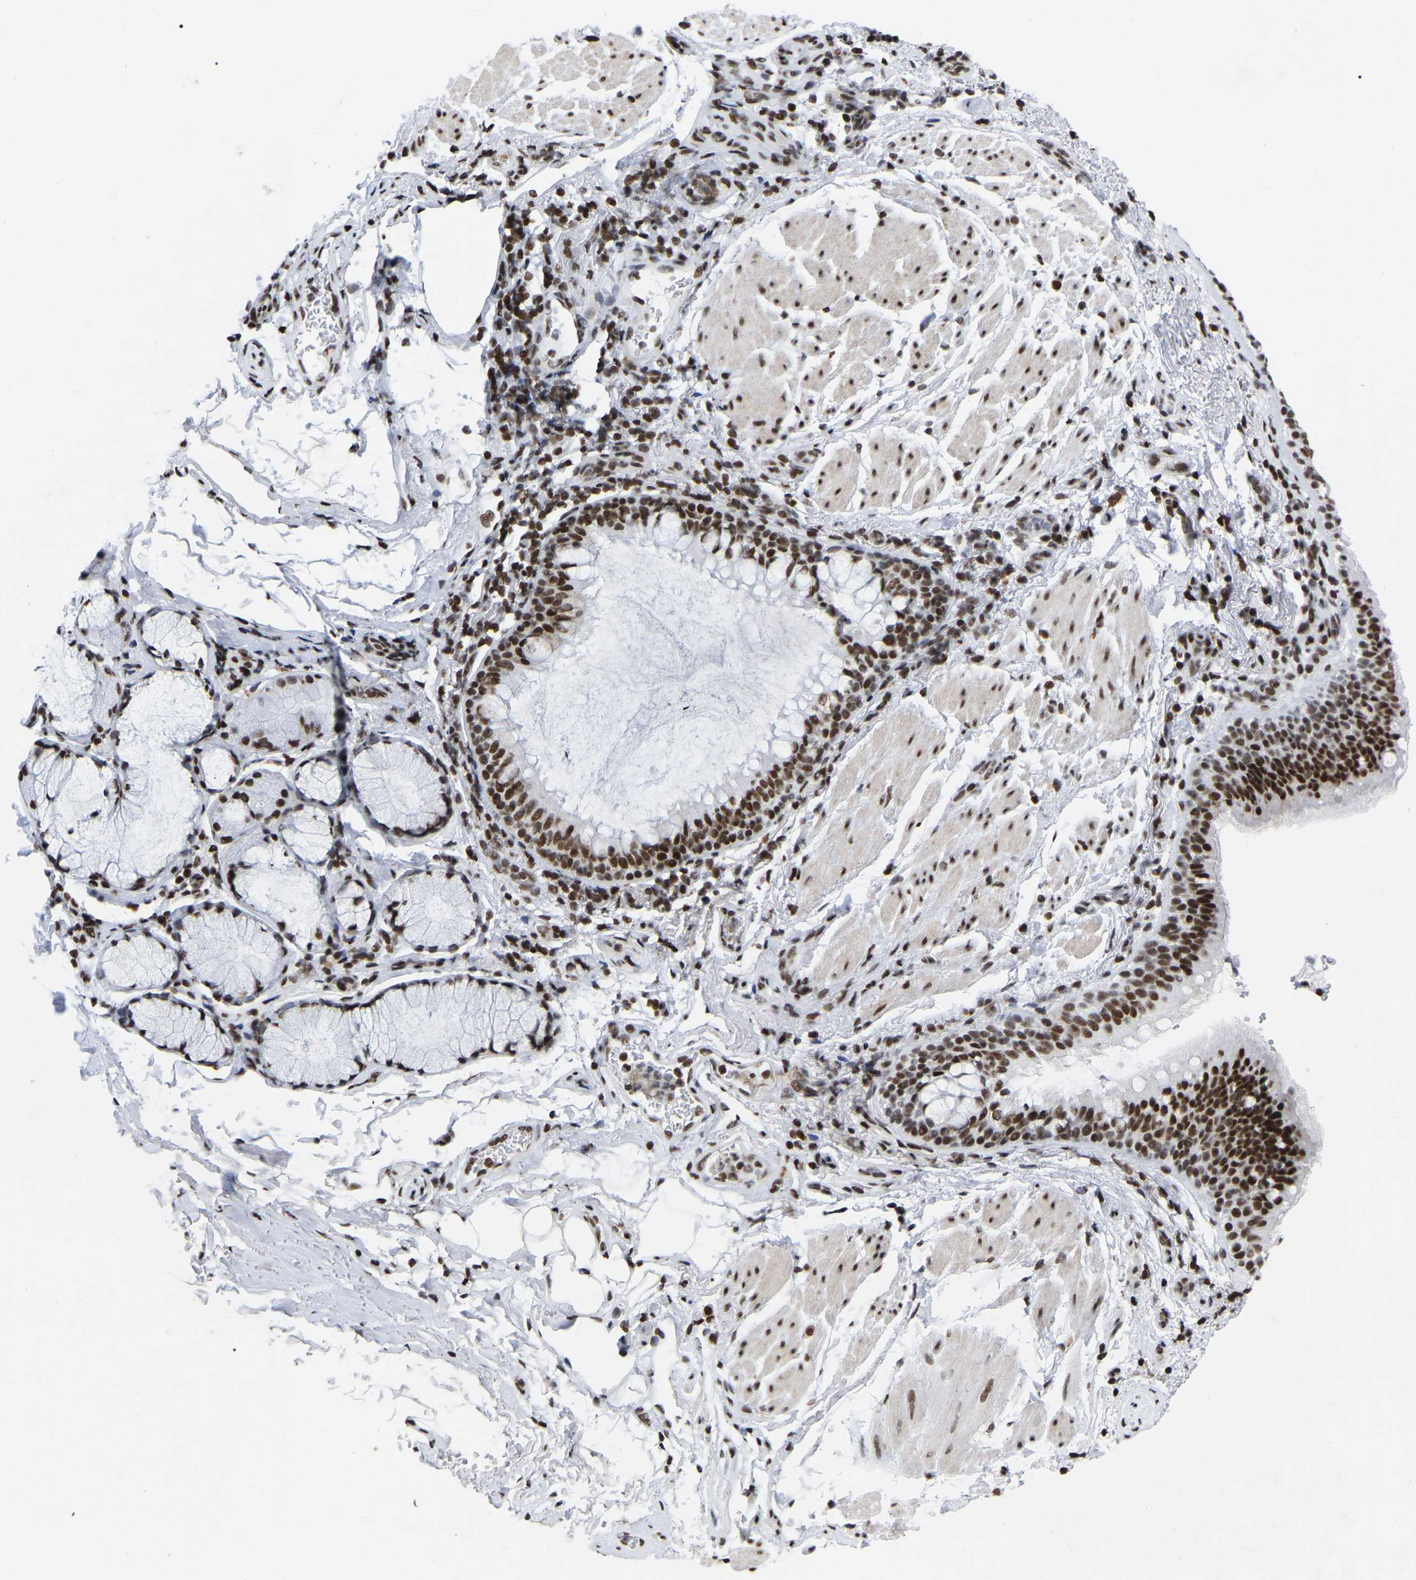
{"staining": {"intensity": "strong", "quantity": ">75%", "location": "nuclear"}, "tissue": "bronchus", "cell_type": "Respiratory epithelial cells", "image_type": "normal", "snomed": [{"axis": "morphology", "description": "Normal tissue, NOS"}, {"axis": "morphology", "description": "Inflammation, NOS"}, {"axis": "topography", "description": "Cartilage tissue"}, {"axis": "topography", "description": "Bronchus"}], "caption": "Immunohistochemistry of normal human bronchus demonstrates high levels of strong nuclear expression in approximately >75% of respiratory epithelial cells.", "gene": "PRCC", "patient": {"sex": "male", "age": 77}}